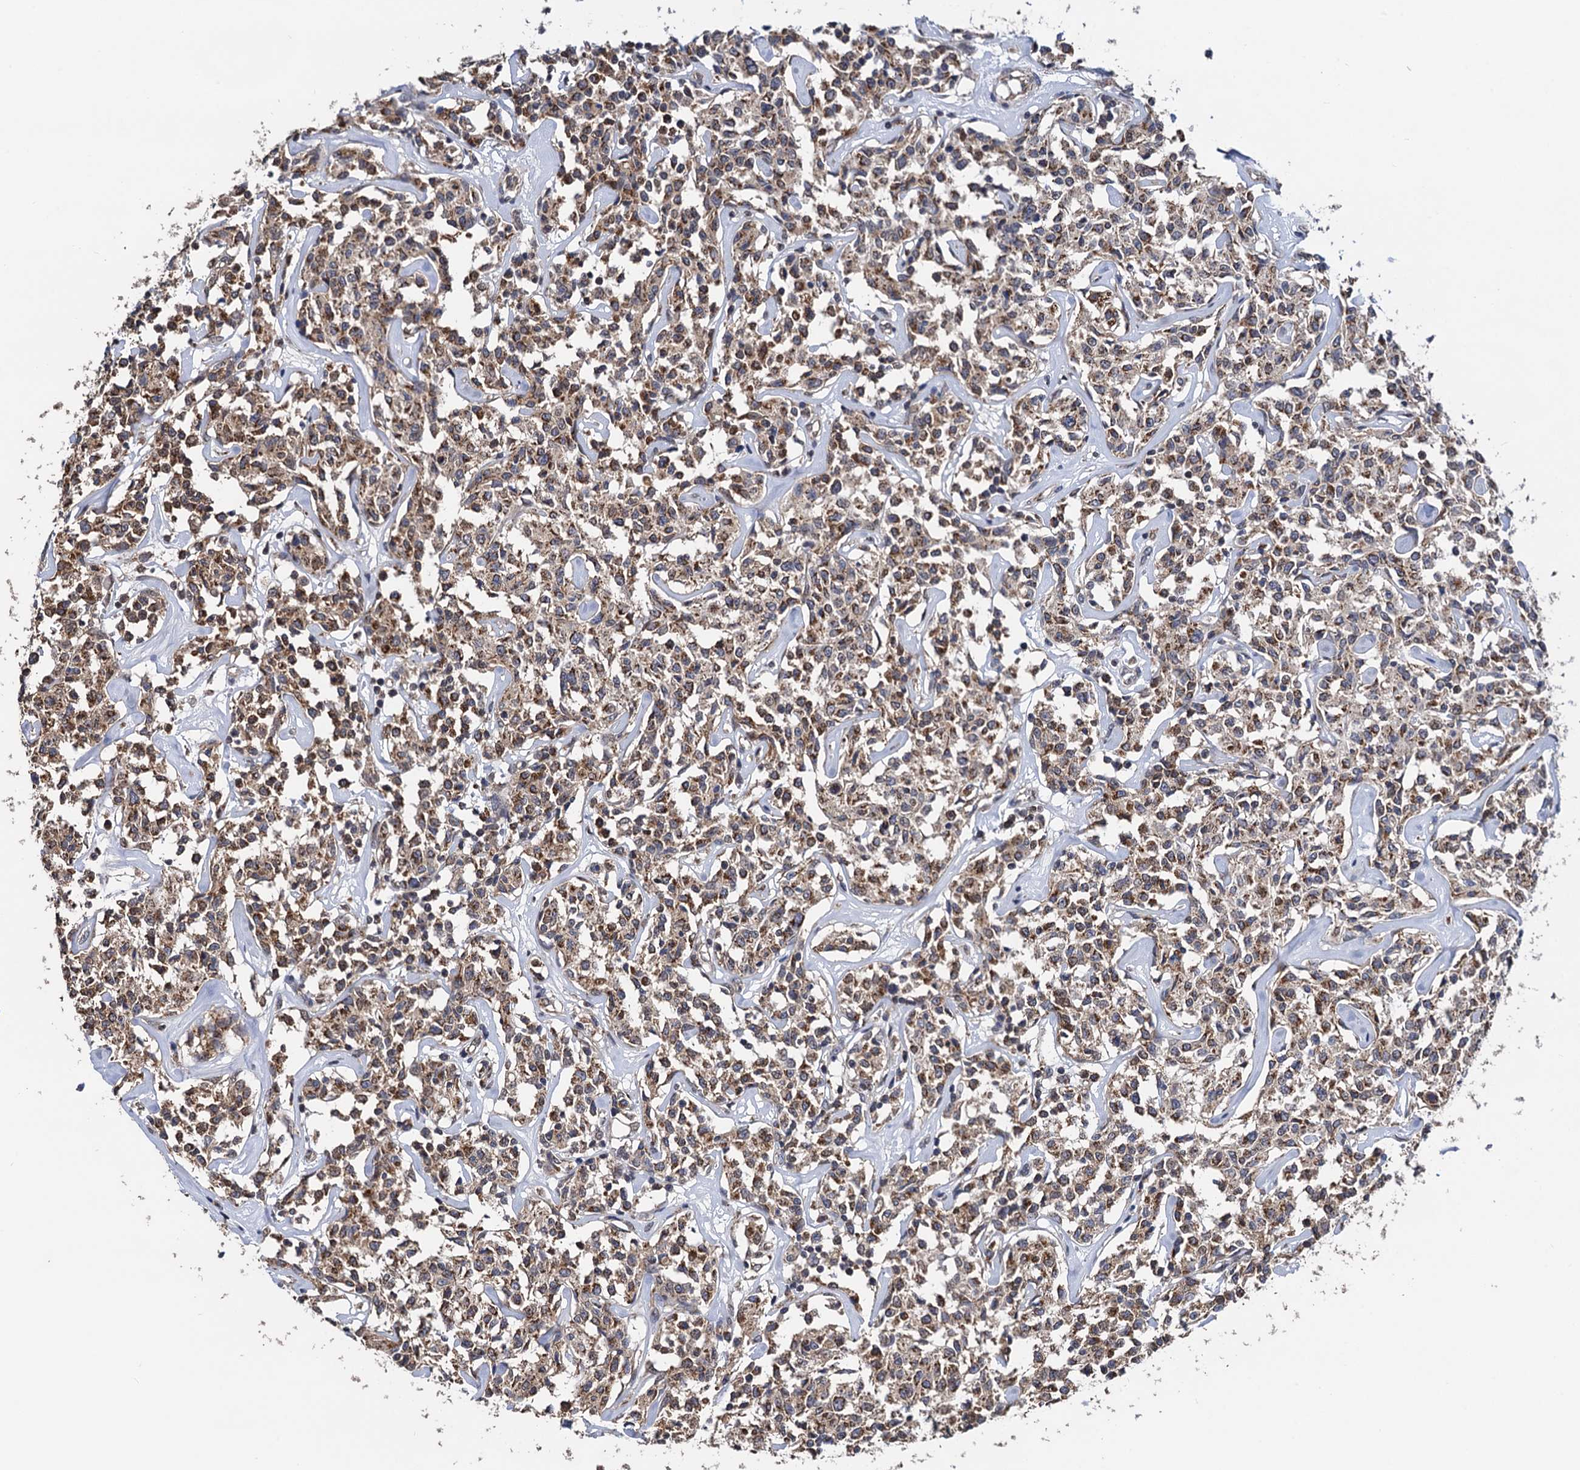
{"staining": {"intensity": "moderate", "quantity": ">75%", "location": "cytoplasmic/membranous"}, "tissue": "lymphoma", "cell_type": "Tumor cells", "image_type": "cancer", "snomed": [{"axis": "morphology", "description": "Malignant lymphoma, non-Hodgkin's type, Low grade"}, {"axis": "topography", "description": "Small intestine"}], "caption": "Human lymphoma stained with a protein marker demonstrates moderate staining in tumor cells.", "gene": "PTCD3", "patient": {"sex": "female", "age": 59}}